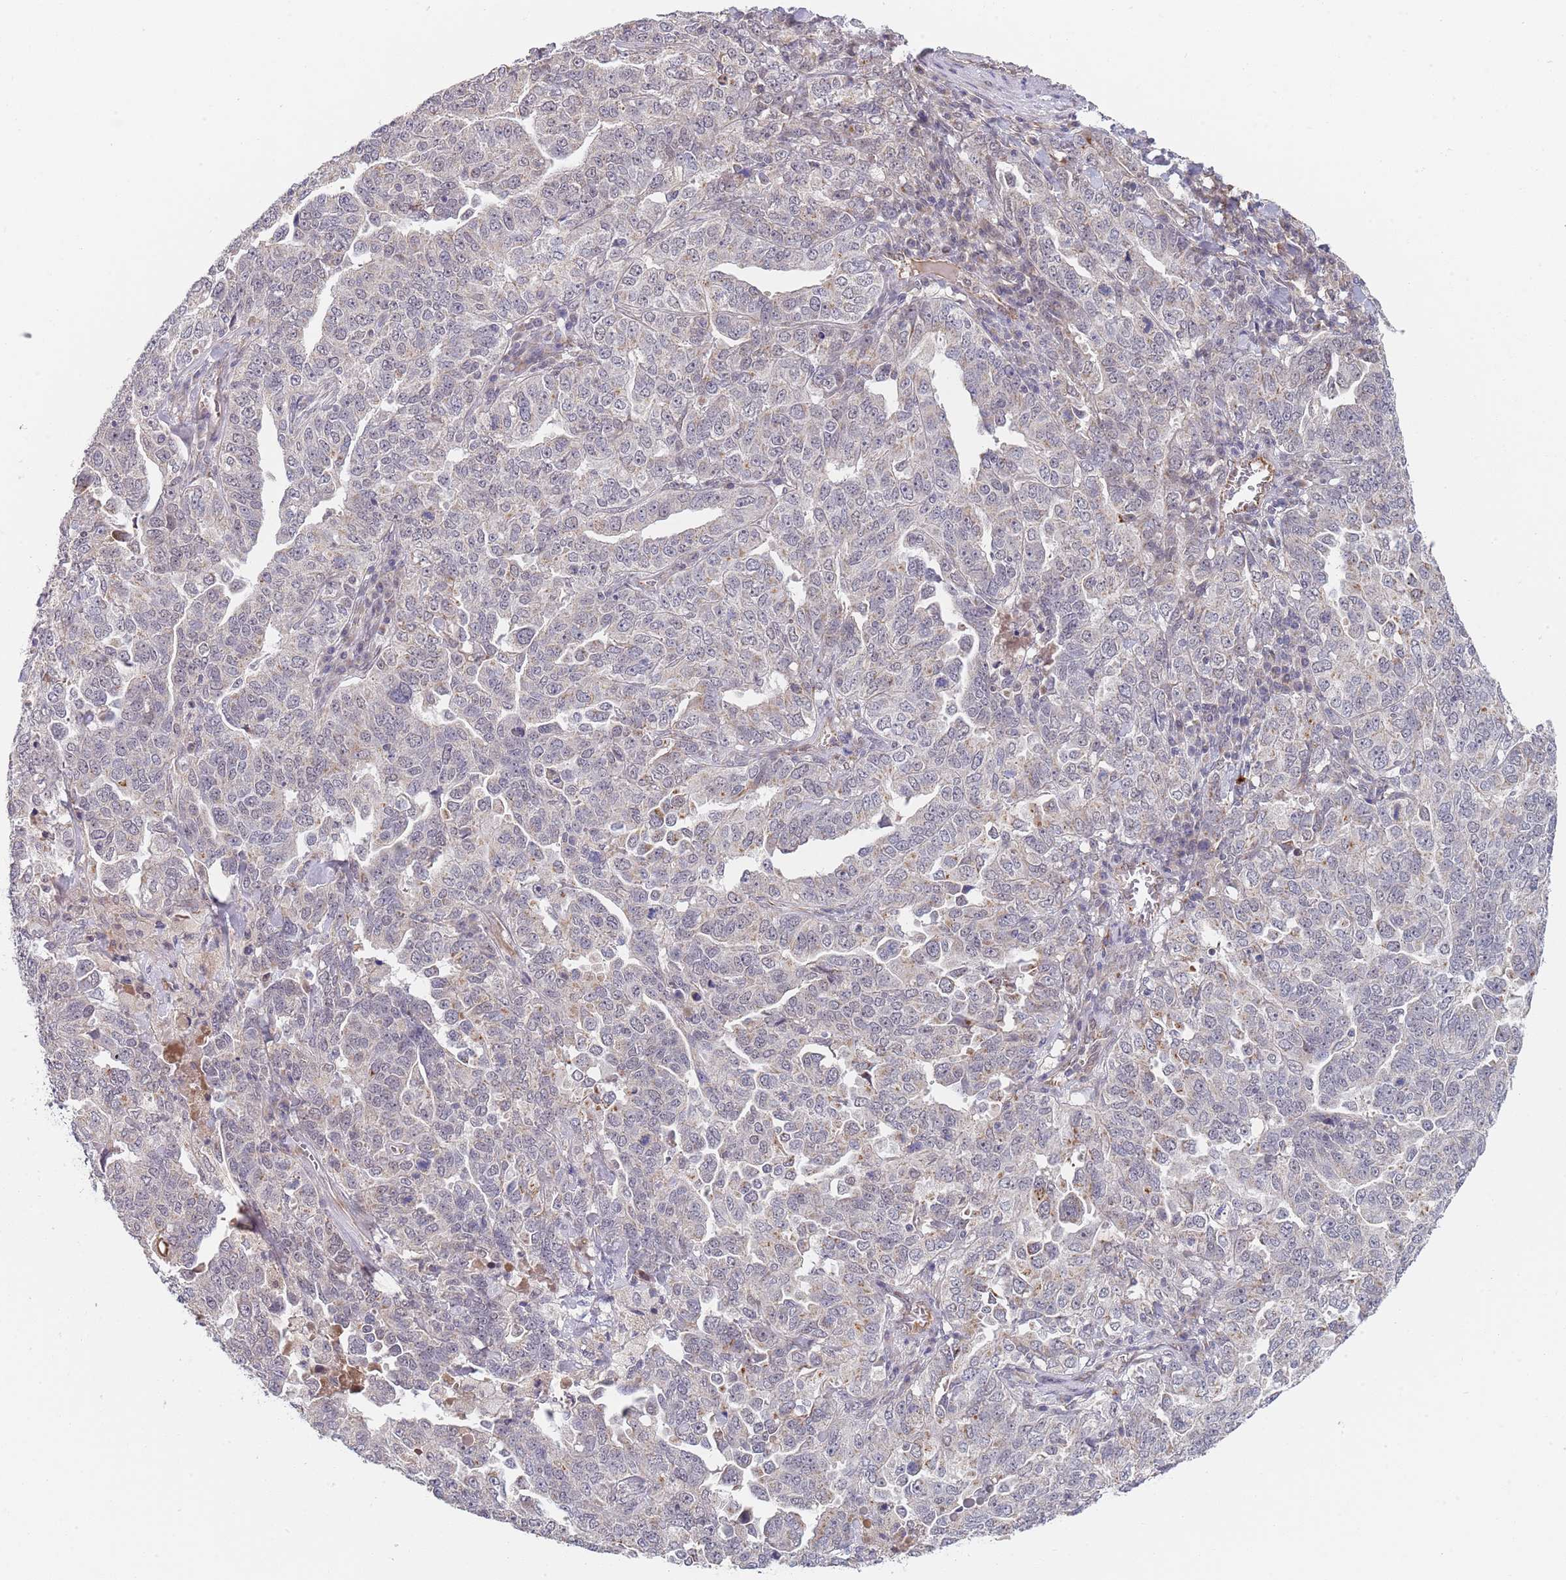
{"staining": {"intensity": "weak", "quantity": "<25%", "location": "cytoplasmic/membranous"}, "tissue": "ovarian cancer", "cell_type": "Tumor cells", "image_type": "cancer", "snomed": [{"axis": "morphology", "description": "Carcinoma, endometroid"}, {"axis": "topography", "description": "Ovary"}], "caption": "Tumor cells are negative for protein expression in human ovarian cancer. Nuclei are stained in blue.", "gene": "B4GALT4", "patient": {"sex": "female", "age": 62}}